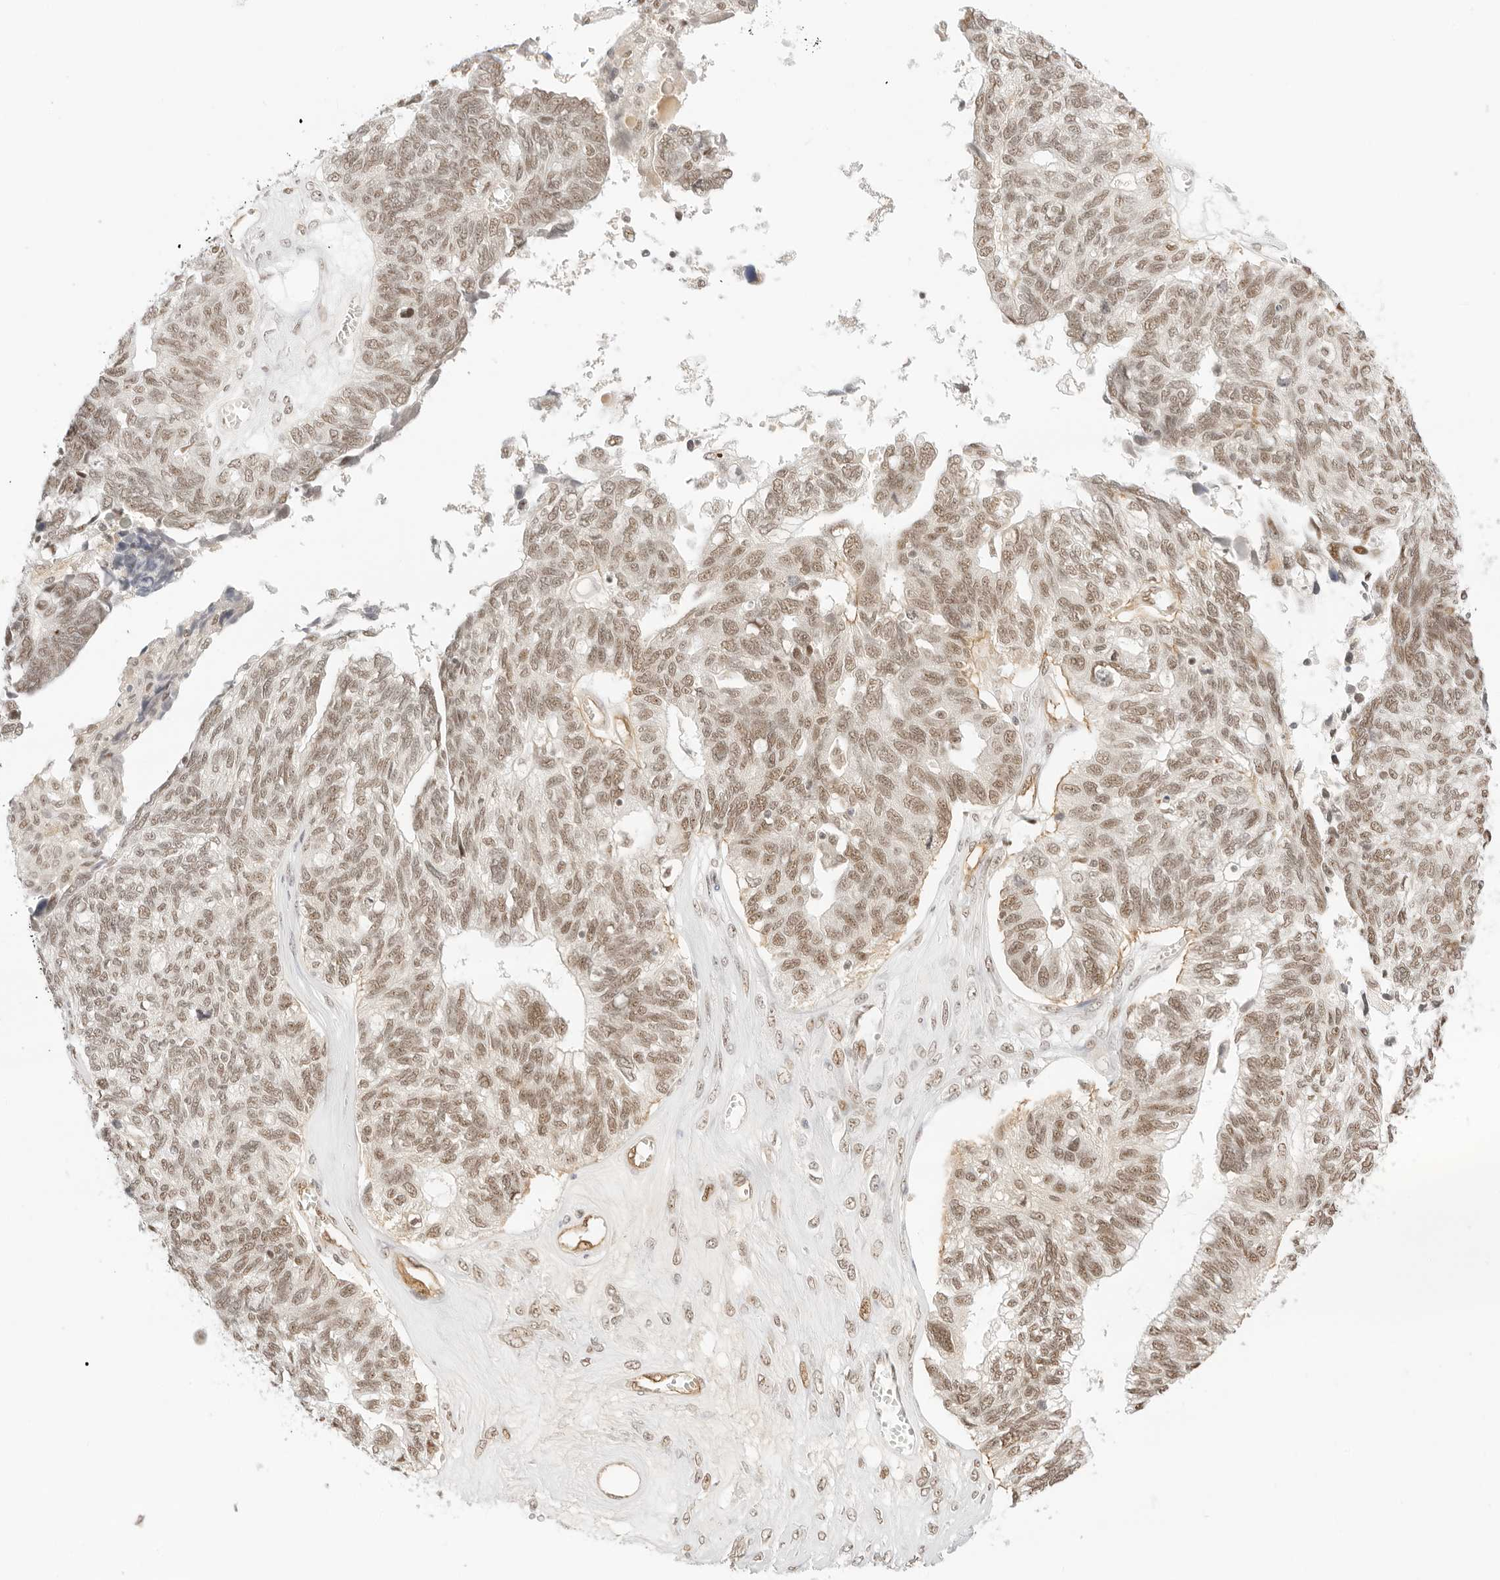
{"staining": {"intensity": "moderate", "quantity": ">75%", "location": "nuclear"}, "tissue": "ovarian cancer", "cell_type": "Tumor cells", "image_type": "cancer", "snomed": [{"axis": "morphology", "description": "Cystadenocarcinoma, serous, NOS"}, {"axis": "topography", "description": "Ovary"}], "caption": "High-power microscopy captured an immunohistochemistry photomicrograph of ovarian cancer, revealing moderate nuclear staining in approximately >75% of tumor cells.", "gene": "ITGA6", "patient": {"sex": "female", "age": 79}}